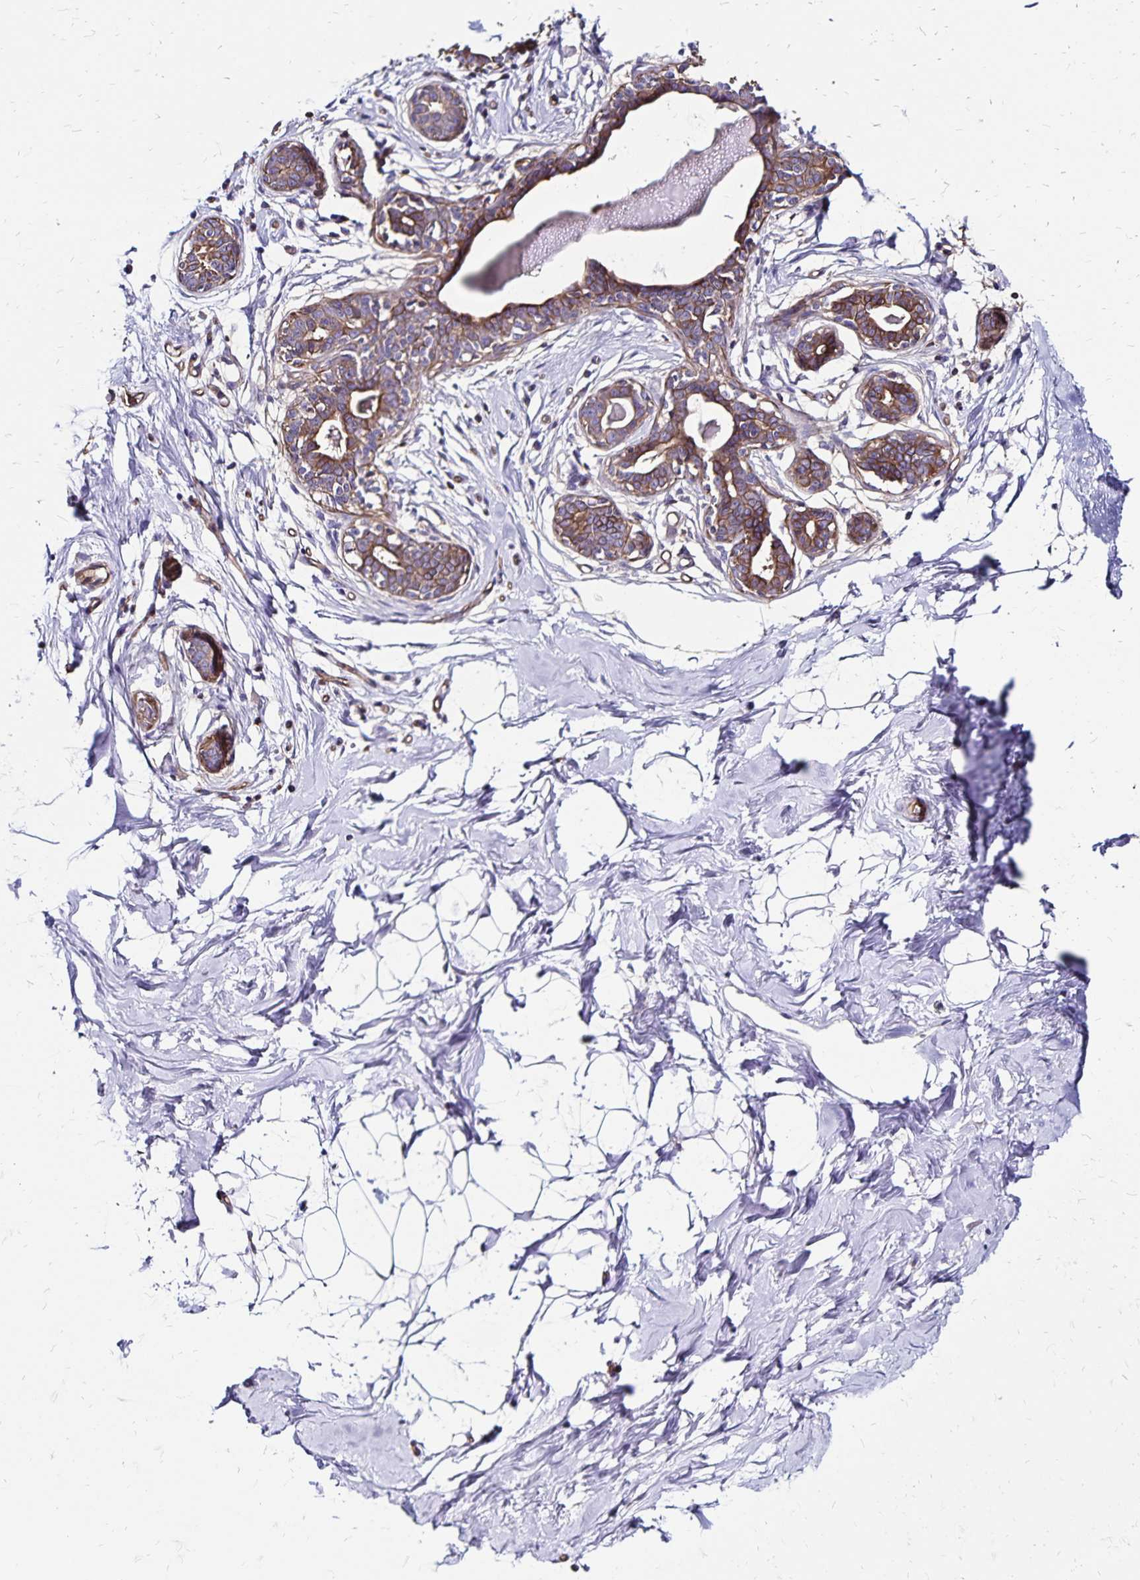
{"staining": {"intensity": "negative", "quantity": "none", "location": "none"}, "tissue": "breast", "cell_type": "Adipocytes", "image_type": "normal", "snomed": [{"axis": "morphology", "description": "Normal tissue, NOS"}, {"axis": "topography", "description": "Breast"}], "caption": "Adipocytes are negative for brown protein staining in unremarkable breast. (DAB IHC with hematoxylin counter stain).", "gene": "RPRML", "patient": {"sex": "female", "age": 45}}